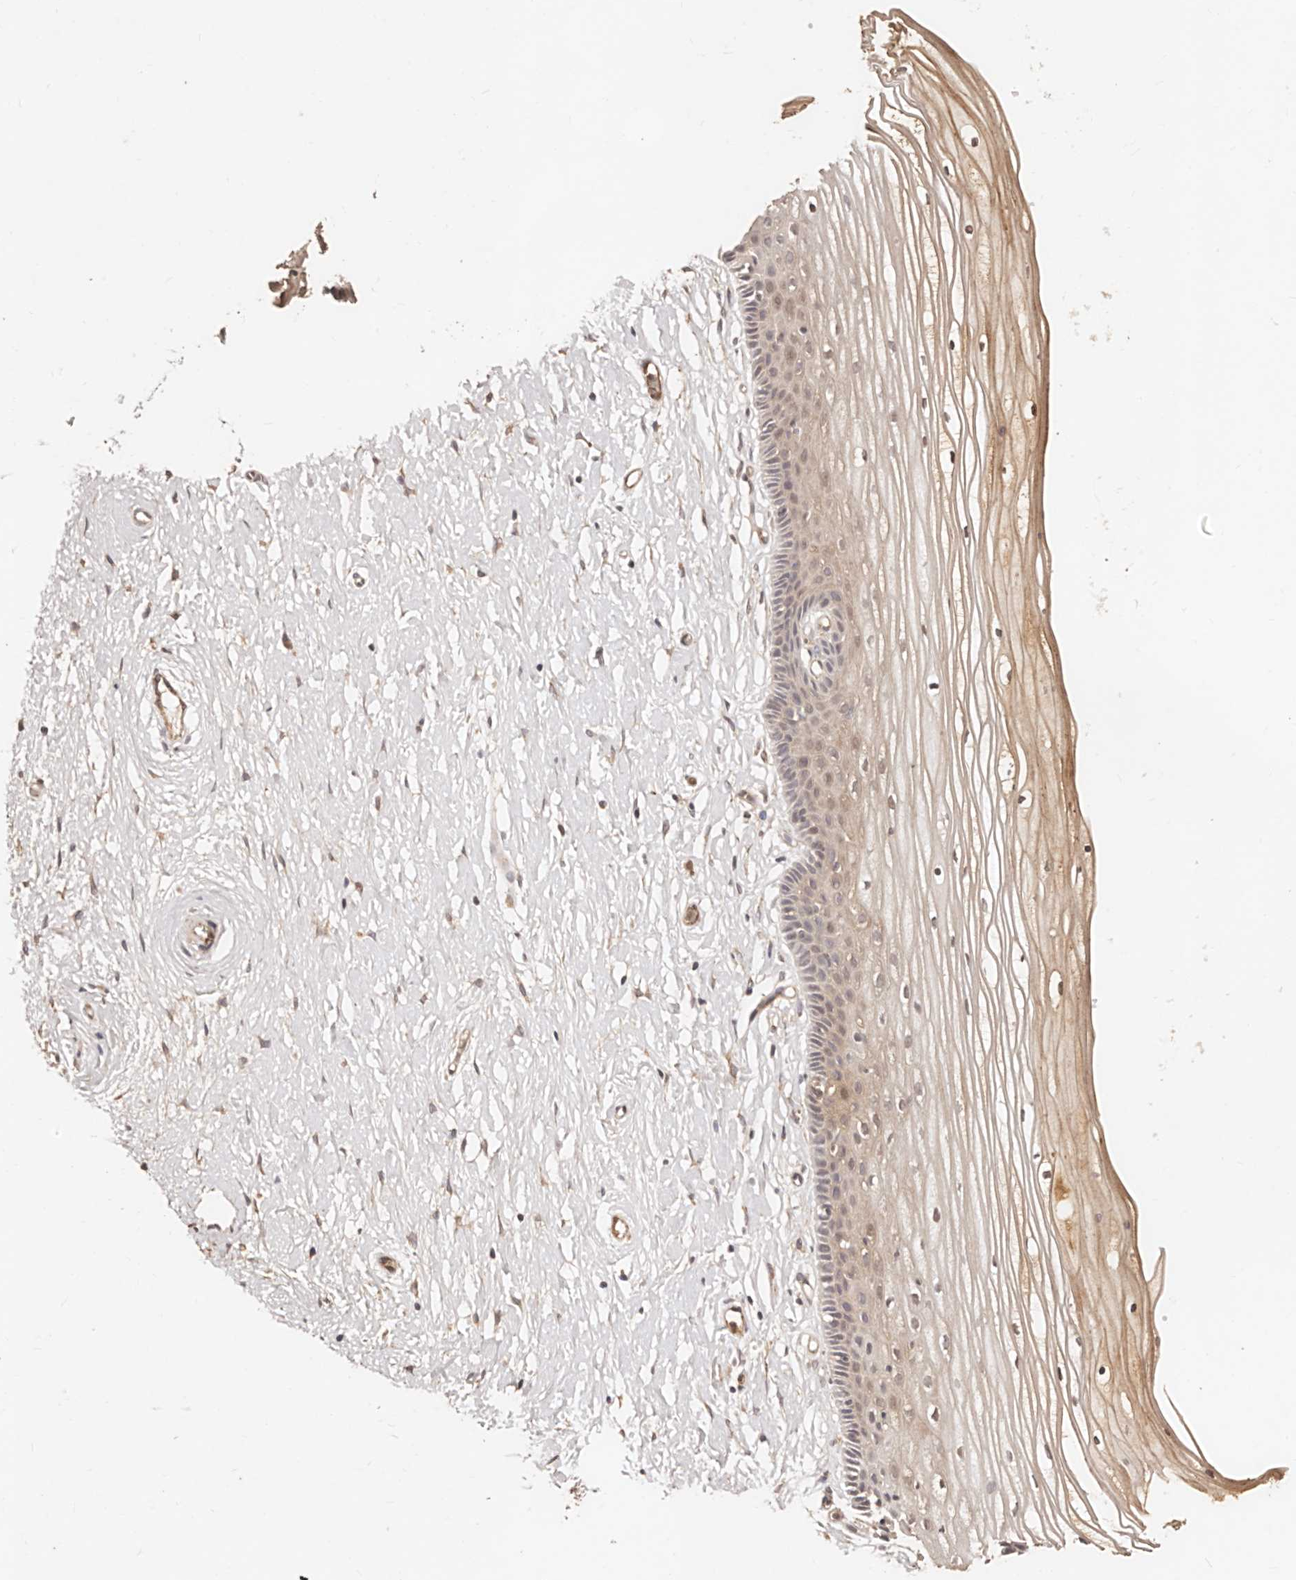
{"staining": {"intensity": "weak", "quantity": "25%-75%", "location": "cytoplasmic/membranous"}, "tissue": "vagina", "cell_type": "Squamous epithelial cells", "image_type": "normal", "snomed": [{"axis": "morphology", "description": "Normal tissue, NOS"}, {"axis": "topography", "description": "Vagina"}, {"axis": "topography", "description": "Cervix"}], "caption": "Squamous epithelial cells exhibit weak cytoplasmic/membranous staining in about 25%-75% of cells in unremarkable vagina.", "gene": "CCL14", "patient": {"sex": "female", "age": 40}}